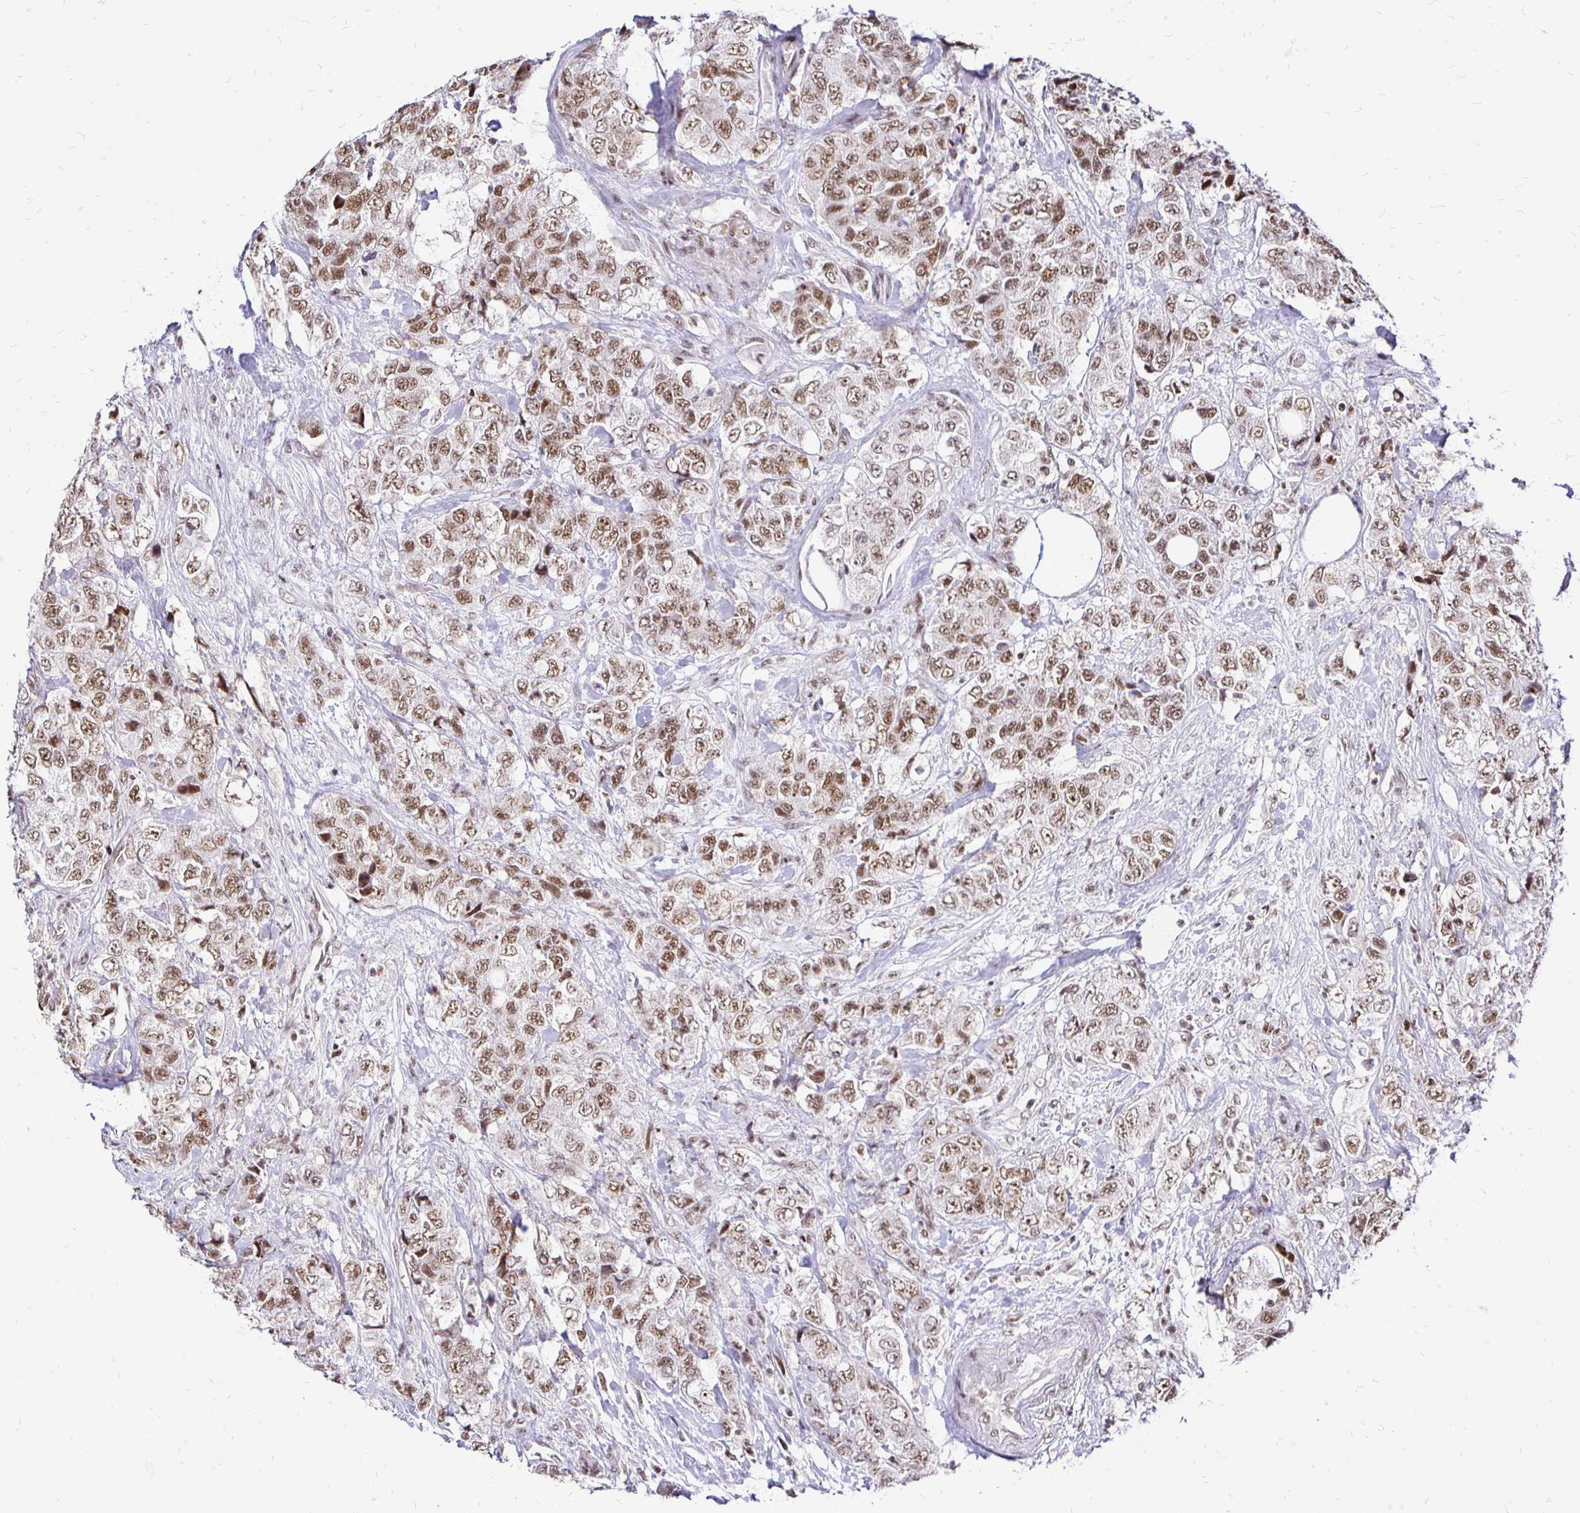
{"staining": {"intensity": "moderate", "quantity": ">75%", "location": "nuclear"}, "tissue": "urothelial cancer", "cell_type": "Tumor cells", "image_type": "cancer", "snomed": [{"axis": "morphology", "description": "Urothelial carcinoma, High grade"}, {"axis": "topography", "description": "Urinary bladder"}], "caption": "Immunohistochemistry image of neoplastic tissue: urothelial carcinoma (high-grade) stained using immunohistochemistry (IHC) shows medium levels of moderate protein expression localized specifically in the nuclear of tumor cells, appearing as a nuclear brown color.", "gene": "SIN3A", "patient": {"sex": "female", "age": 78}}